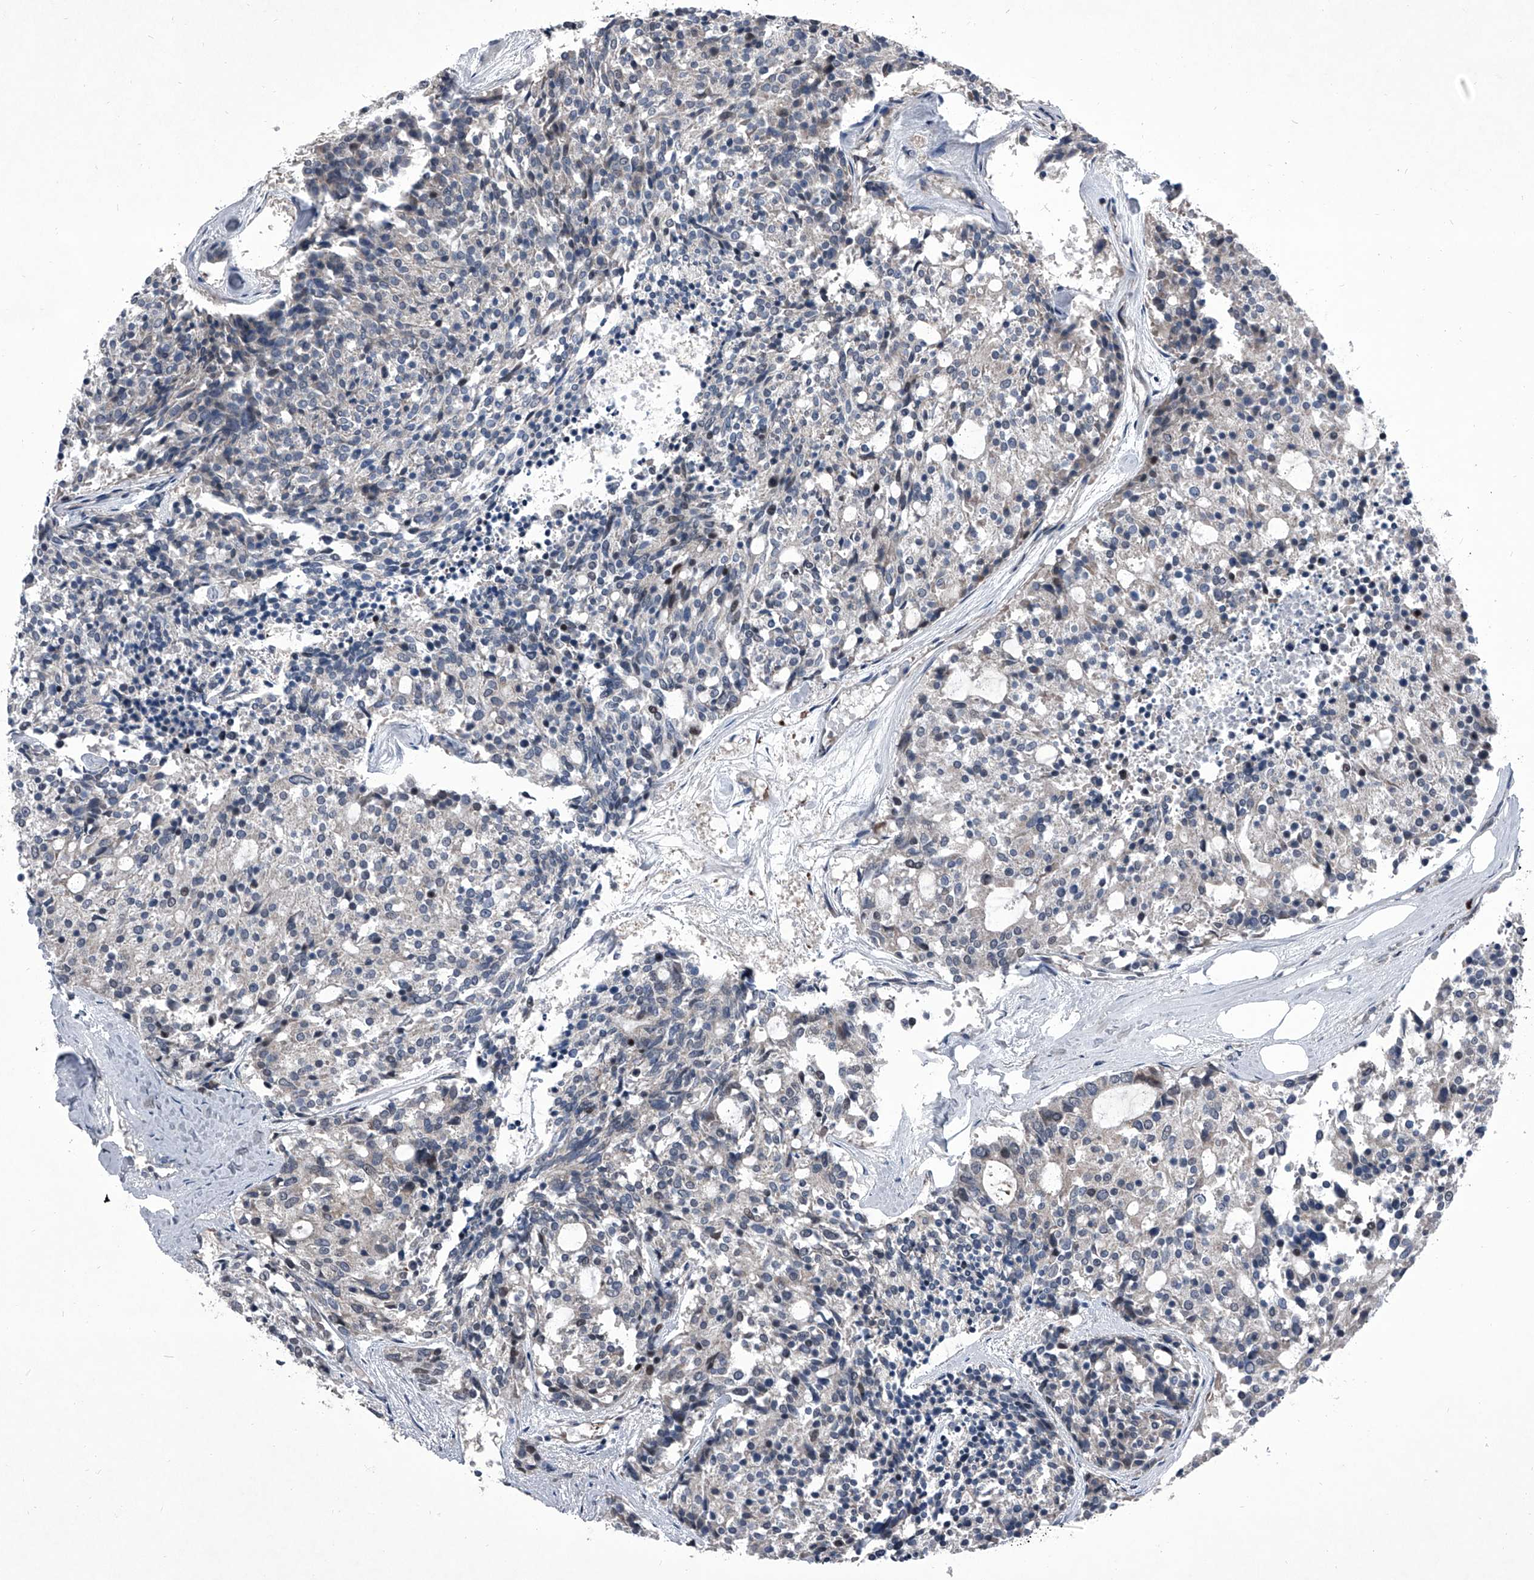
{"staining": {"intensity": "negative", "quantity": "none", "location": "none"}, "tissue": "carcinoid", "cell_type": "Tumor cells", "image_type": "cancer", "snomed": [{"axis": "morphology", "description": "Carcinoid, malignant, NOS"}, {"axis": "topography", "description": "Pancreas"}], "caption": "Tumor cells show no significant staining in carcinoid (malignant). The staining is performed using DAB brown chromogen with nuclei counter-stained in using hematoxylin.", "gene": "ELK4", "patient": {"sex": "female", "age": 54}}